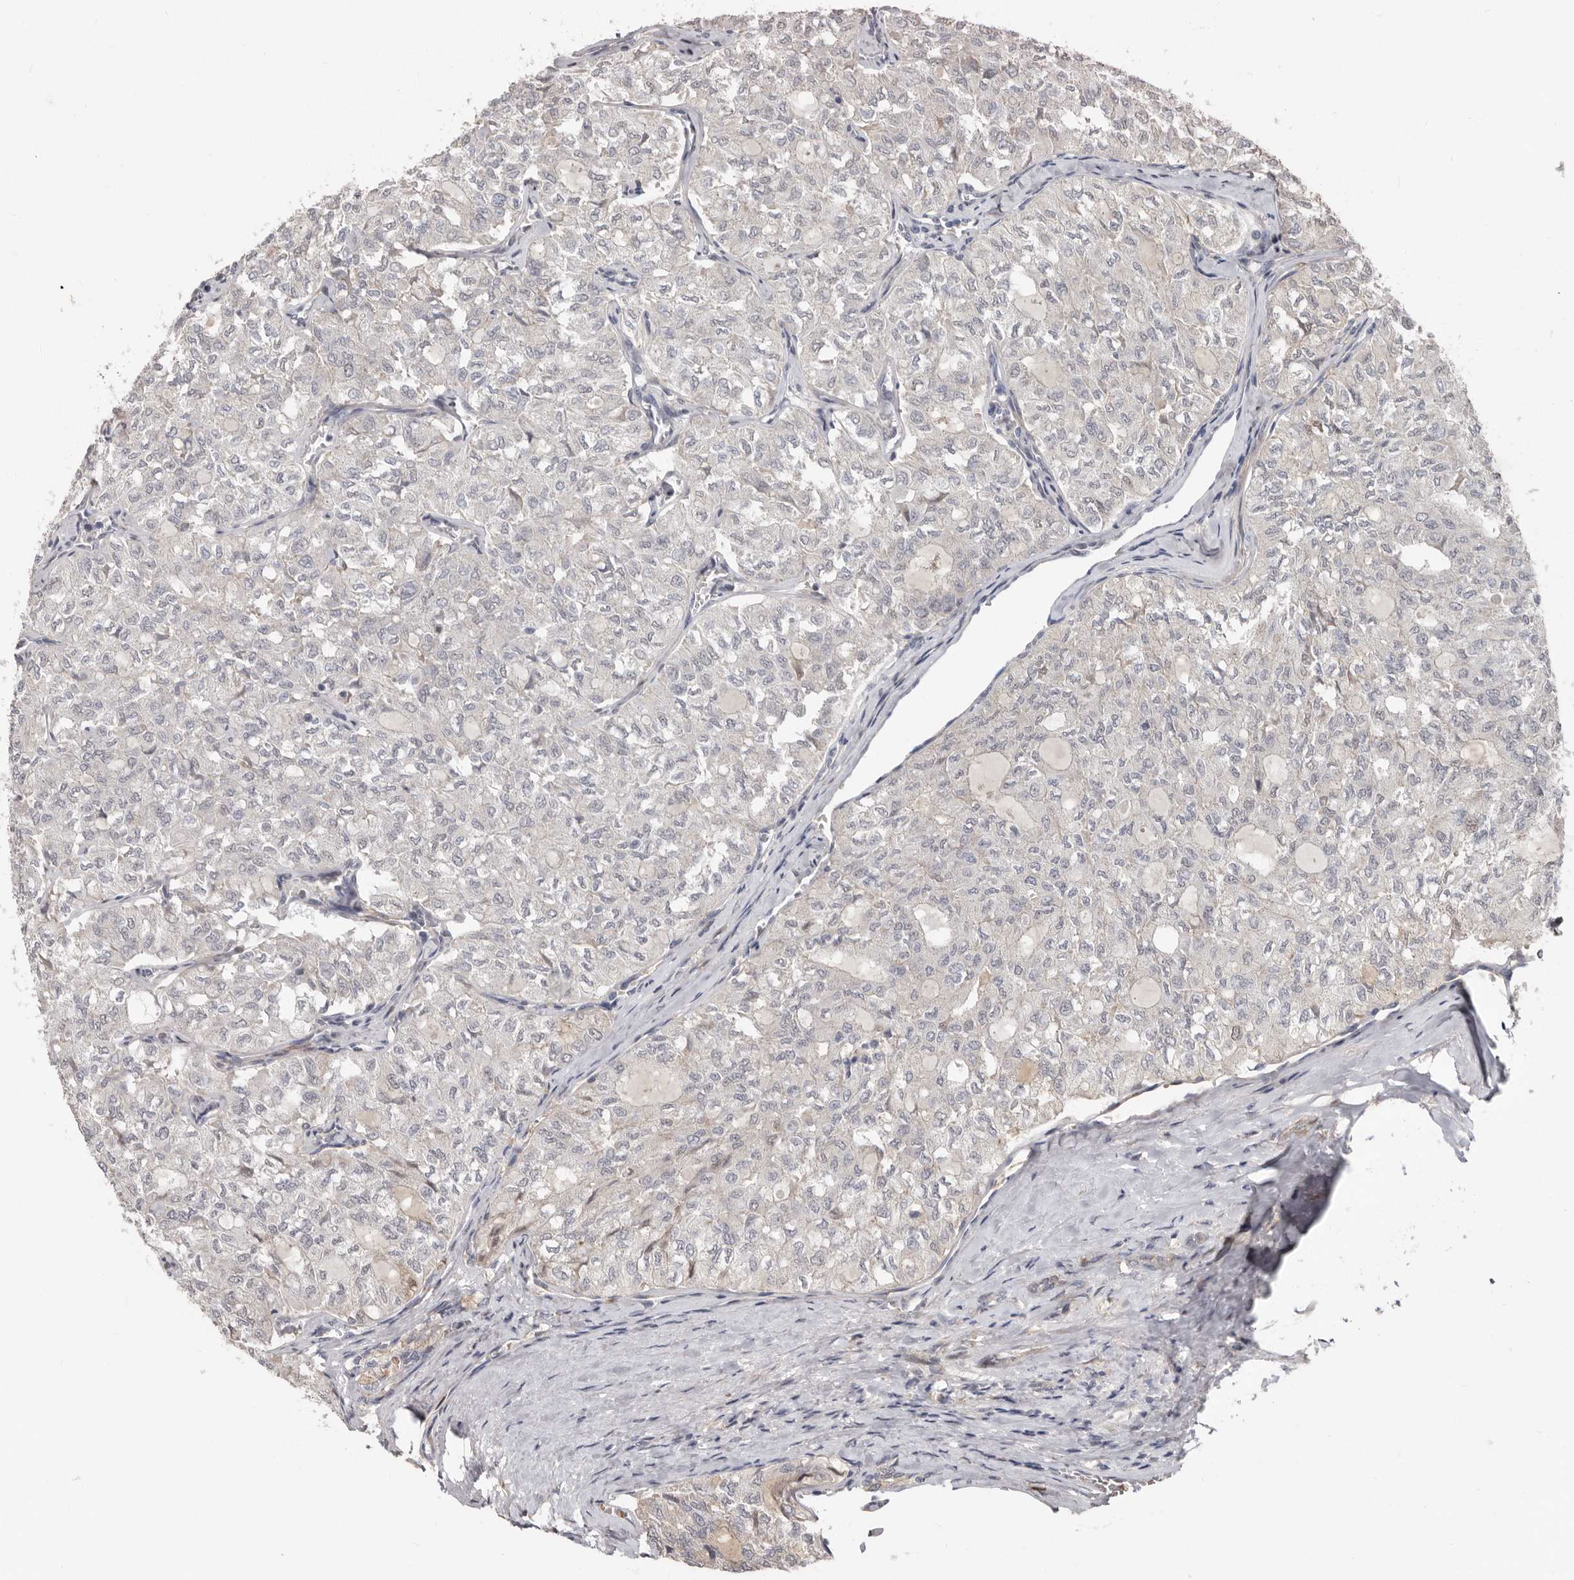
{"staining": {"intensity": "negative", "quantity": "none", "location": "none"}, "tissue": "thyroid cancer", "cell_type": "Tumor cells", "image_type": "cancer", "snomed": [{"axis": "morphology", "description": "Follicular adenoma carcinoma, NOS"}, {"axis": "topography", "description": "Thyroid gland"}], "caption": "Immunohistochemistry of human thyroid cancer exhibits no staining in tumor cells.", "gene": "LRGUK", "patient": {"sex": "male", "age": 75}}